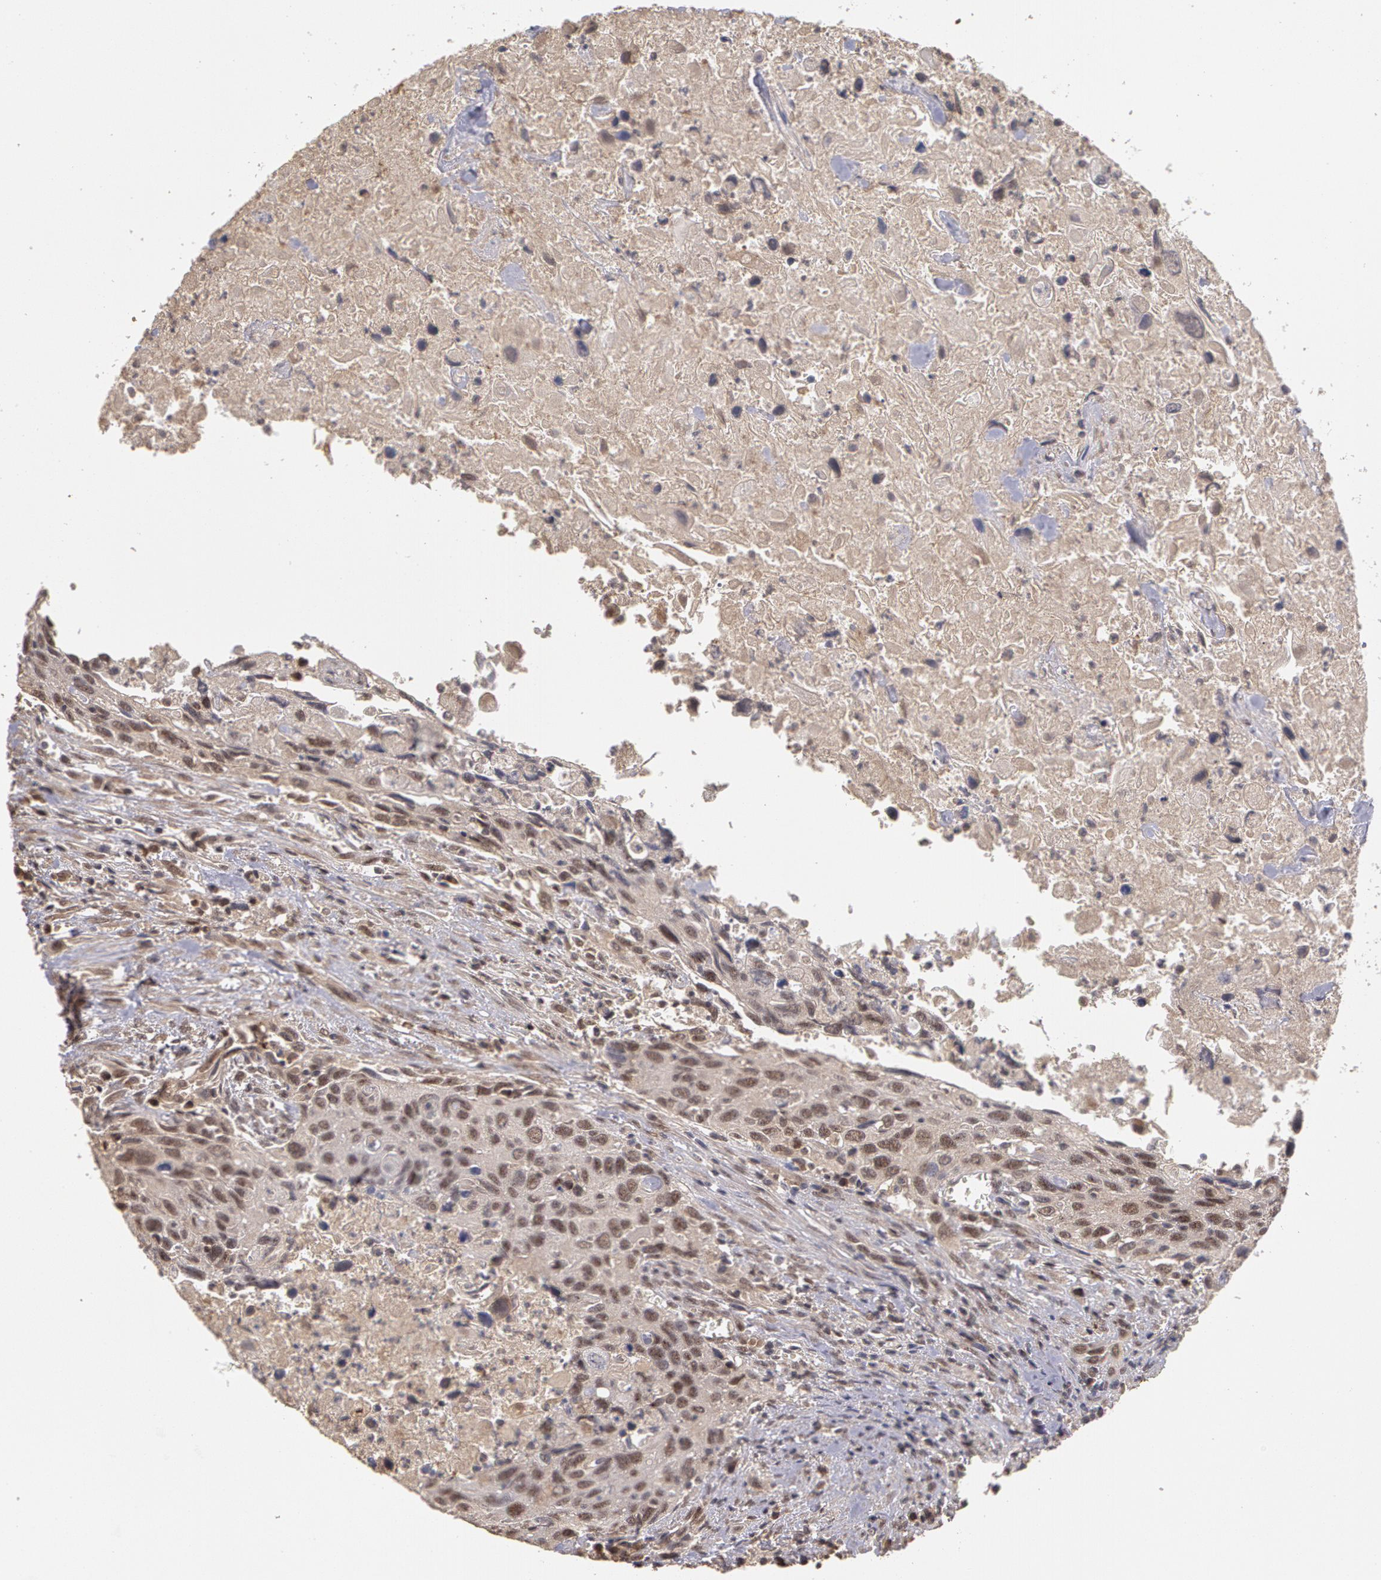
{"staining": {"intensity": "moderate", "quantity": ">75%", "location": "cytoplasmic/membranous,nuclear"}, "tissue": "urothelial cancer", "cell_type": "Tumor cells", "image_type": "cancer", "snomed": [{"axis": "morphology", "description": "Urothelial carcinoma, High grade"}, {"axis": "topography", "description": "Urinary bladder"}], "caption": "High-grade urothelial carcinoma stained for a protein (brown) displays moderate cytoplasmic/membranous and nuclear positive expression in about >75% of tumor cells.", "gene": "GLIS1", "patient": {"sex": "male", "age": 71}}